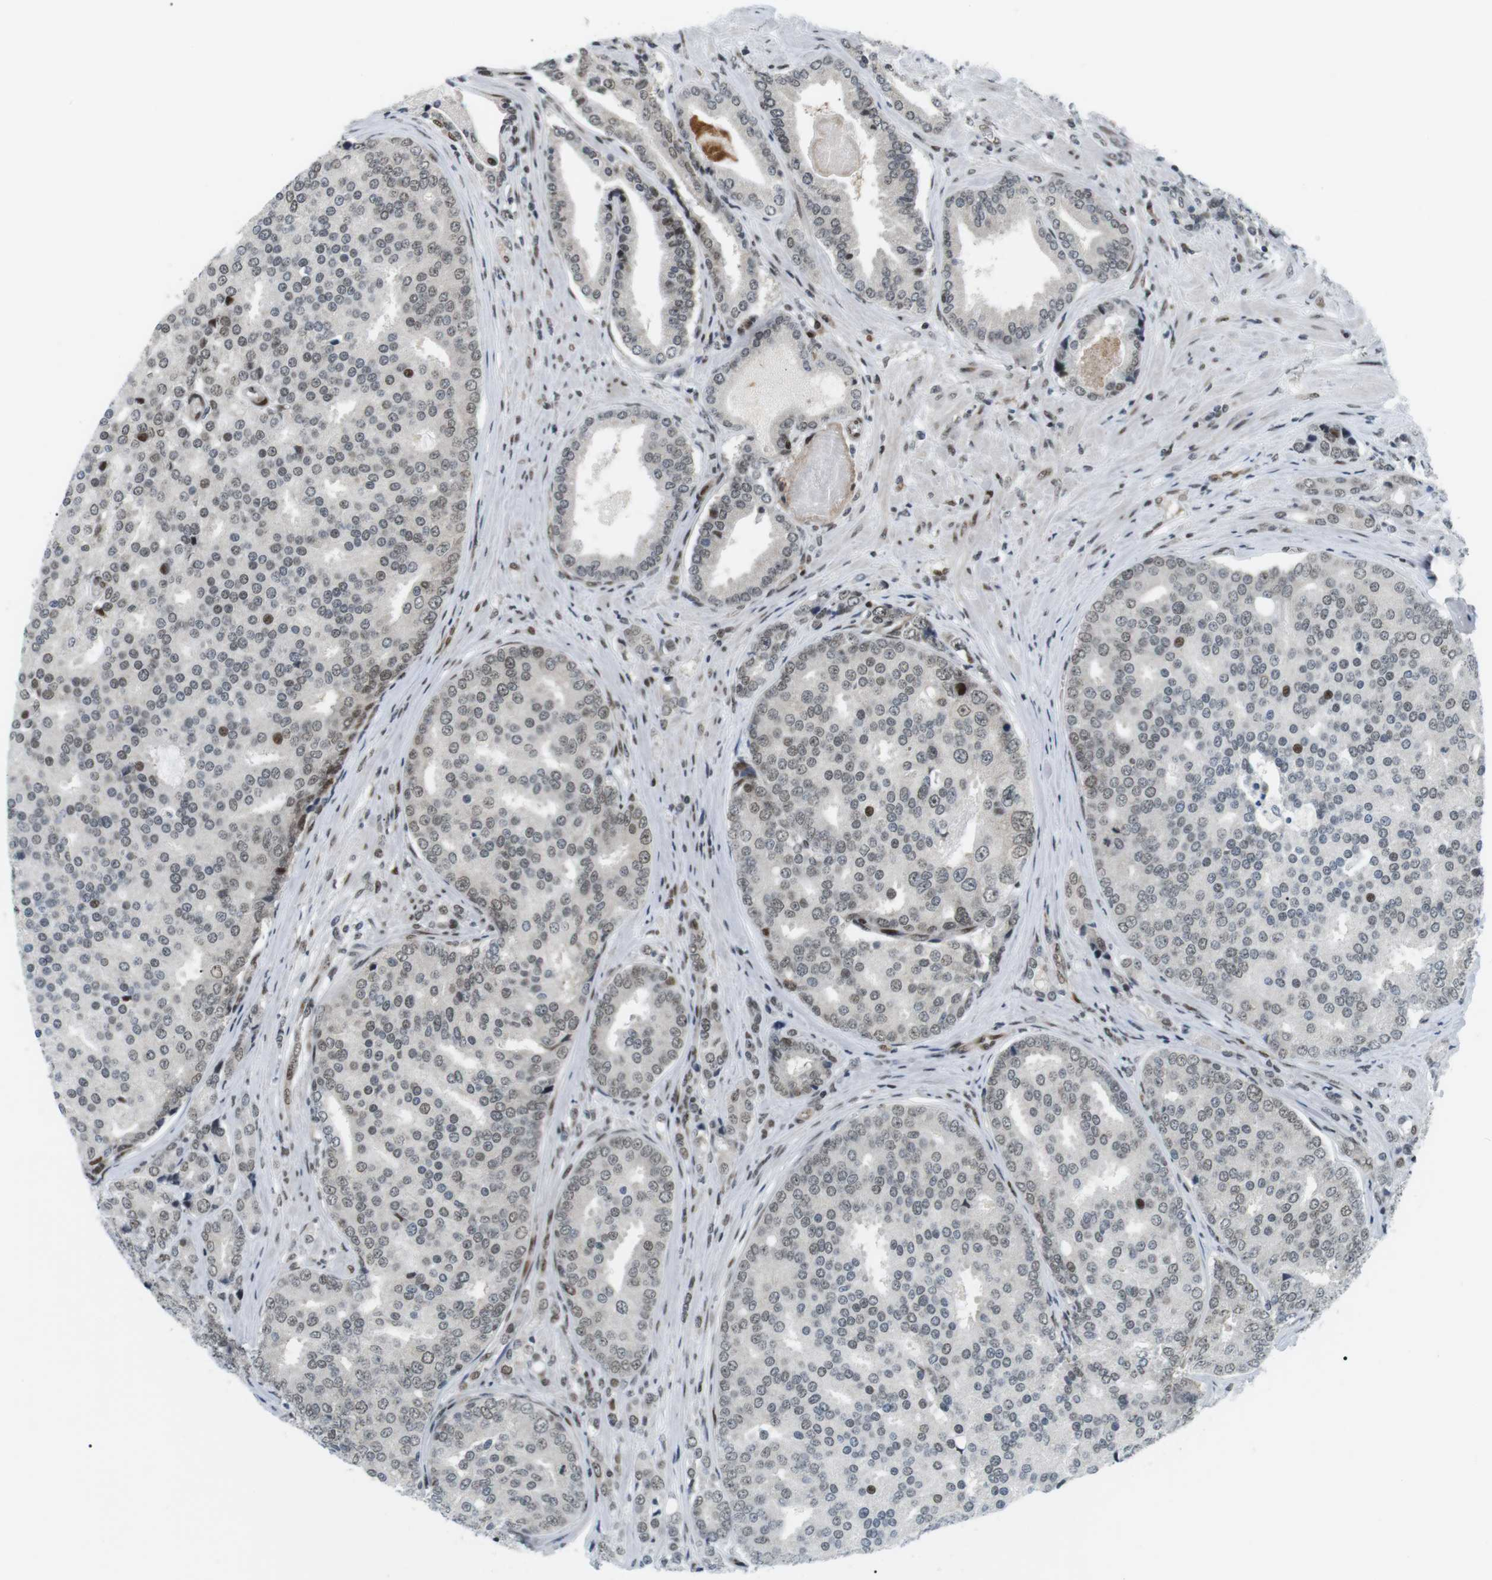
{"staining": {"intensity": "moderate", "quantity": "<25%", "location": "nuclear"}, "tissue": "prostate cancer", "cell_type": "Tumor cells", "image_type": "cancer", "snomed": [{"axis": "morphology", "description": "Adenocarcinoma, High grade"}, {"axis": "topography", "description": "Prostate"}], "caption": "Human prostate adenocarcinoma (high-grade) stained with a protein marker displays moderate staining in tumor cells.", "gene": "CDC27", "patient": {"sex": "male", "age": 50}}